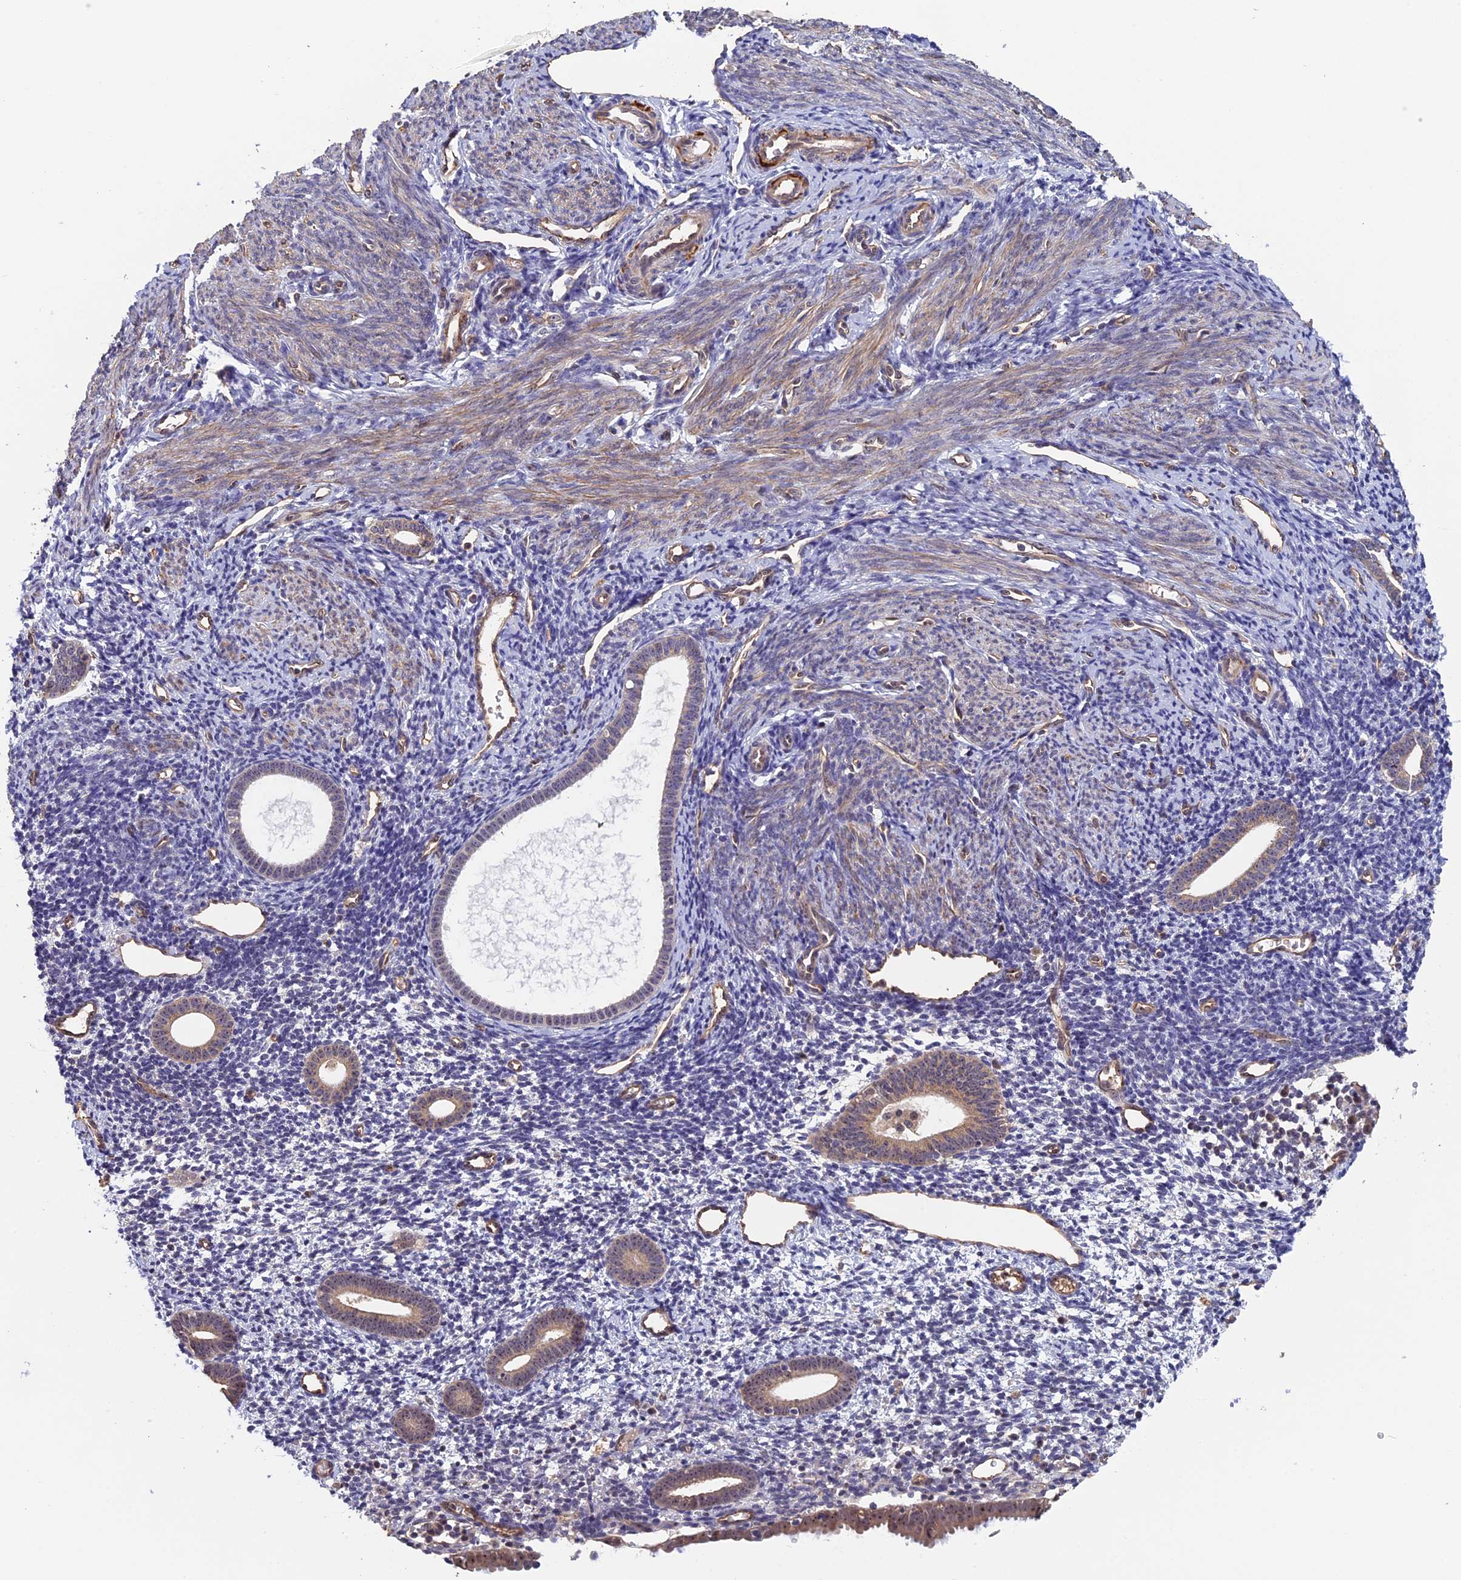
{"staining": {"intensity": "negative", "quantity": "none", "location": "none"}, "tissue": "endometrium", "cell_type": "Cells in endometrial stroma", "image_type": "normal", "snomed": [{"axis": "morphology", "description": "Normal tissue, NOS"}, {"axis": "topography", "description": "Endometrium"}], "caption": "The photomicrograph shows no staining of cells in endometrial stroma in unremarkable endometrium.", "gene": "FAM98C", "patient": {"sex": "female", "age": 56}}